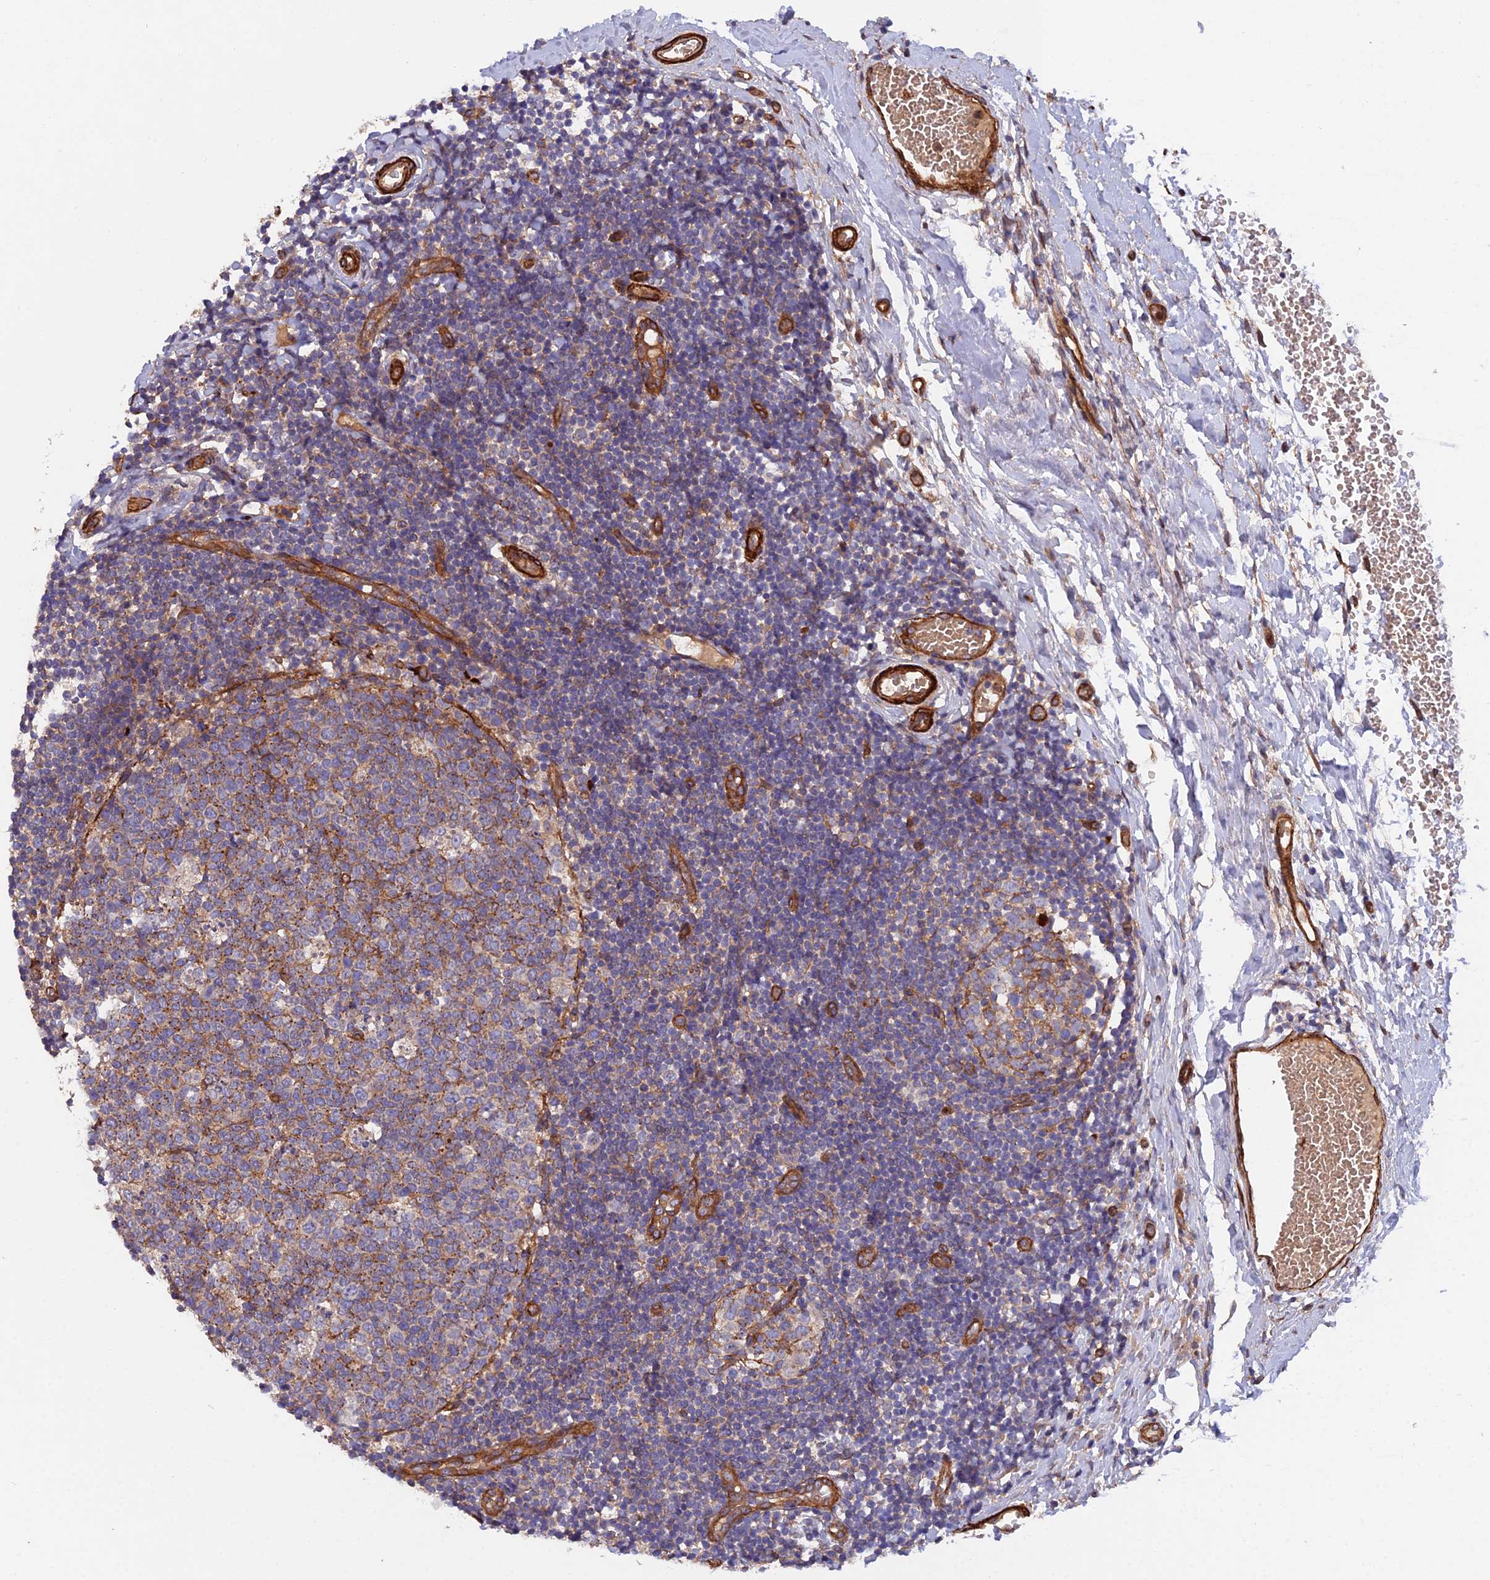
{"staining": {"intensity": "moderate", "quantity": "25%-75%", "location": "cytoplasmic/membranous"}, "tissue": "tonsil", "cell_type": "Germinal center cells", "image_type": "normal", "snomed": [{"axis": "morphology", "description": "Normal tissue, NOS"}, {"axis": "topography", "description": "Tonsil"}], "caption": "The image exhibits staining of unremarkable tonsil, revealing moderate cytoplasmic/membranous protein positivity (brown color) within germinal center cells.", "gene": "RALGAPA2", "patient": {"sex": "female", "age": 19}}